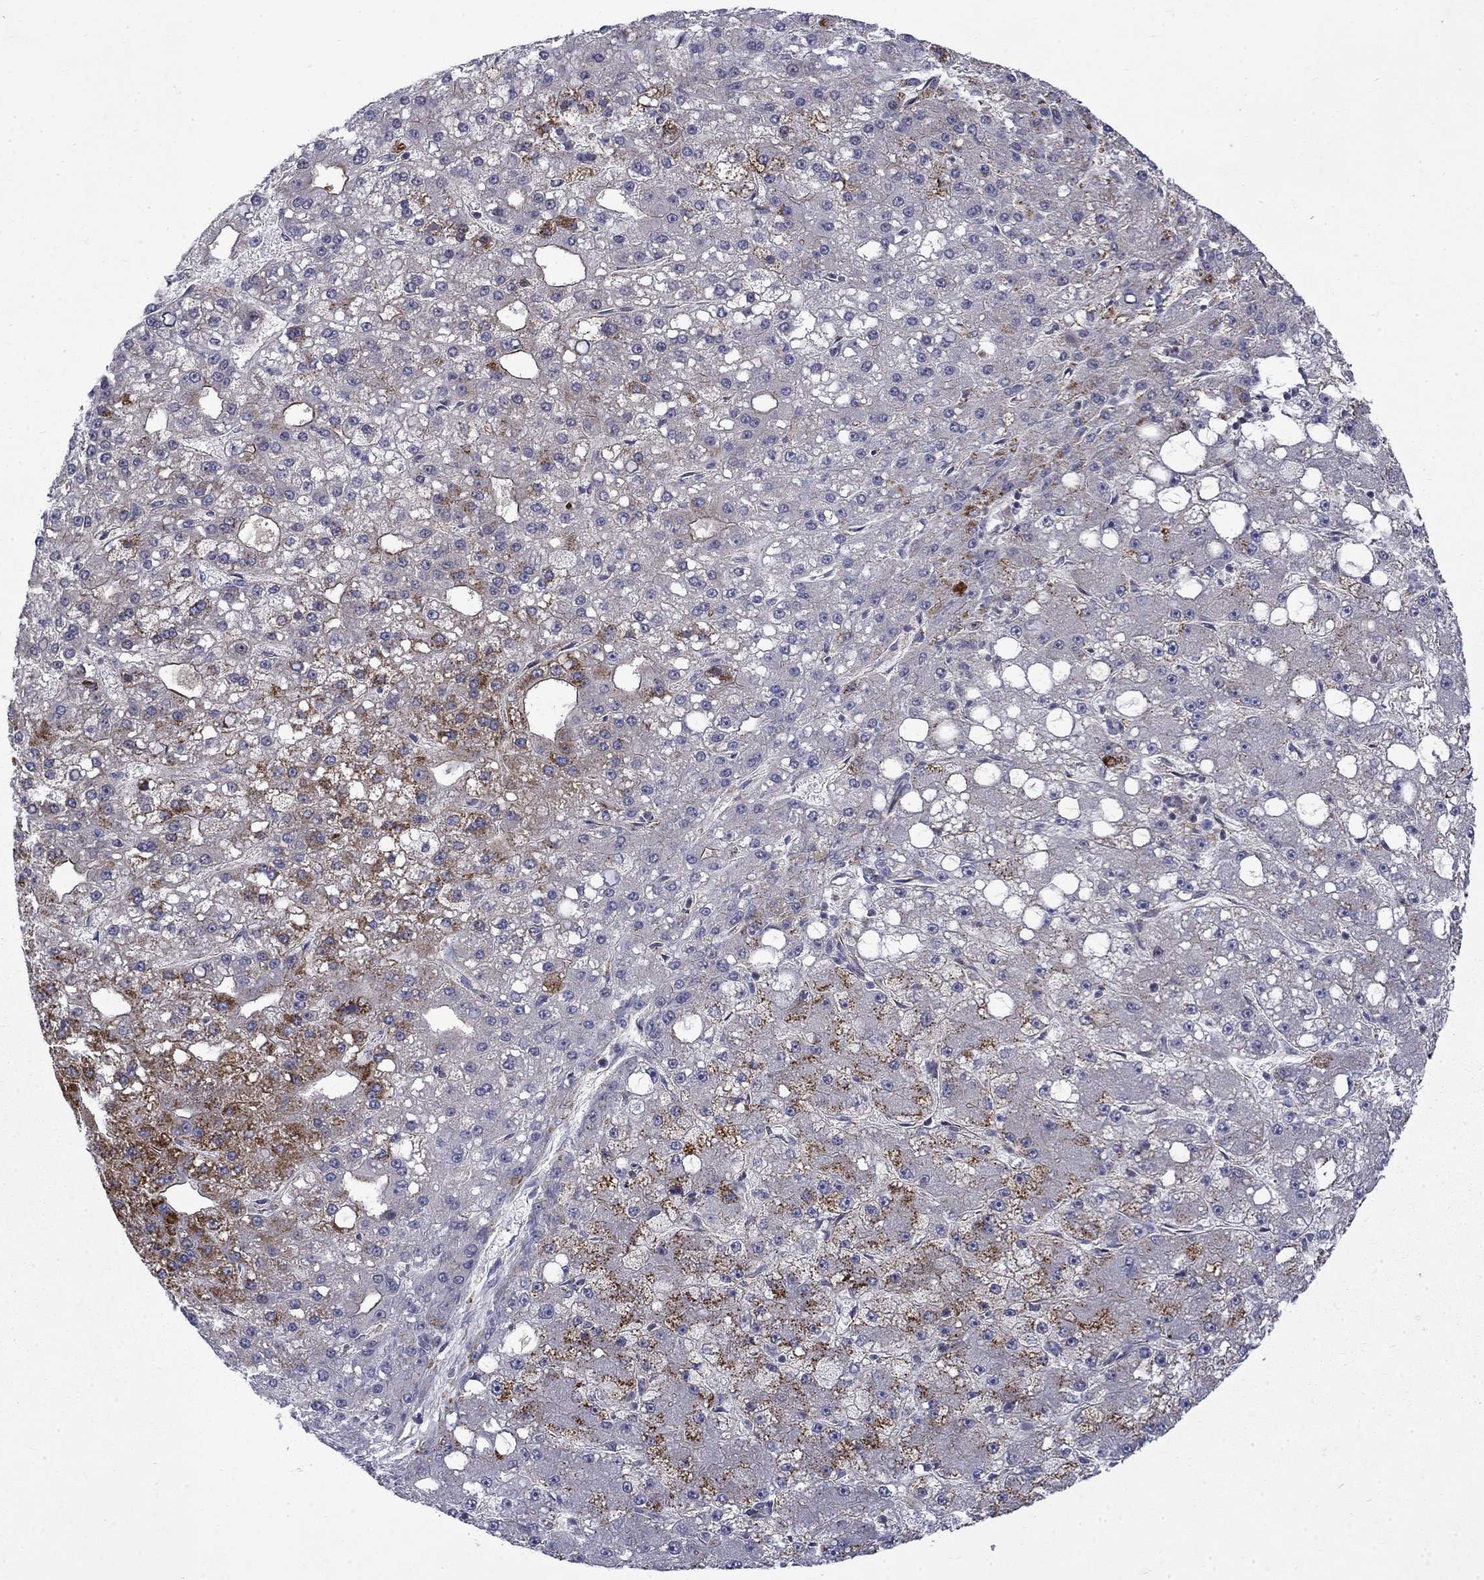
{"staining": {"intensity": "strong", "quantity": "<25%", "location": "cytoplasmic/membranous"}, "tissue": "liver cancer", "cell_type": "Tumor cells", "image_type": "cancer", "snomed": [{"axis": "morphology", "description": "Carcinoma, Hepatocellular, NOS"}, {"axis": "topography", "description": "Liver"}], "caption": "Immunohistochemistry image of neoplastic tissue: liver hepatocellular carcinoma stained using immunohistochemistry (IHC) demonstrates medium levels of strong protein expression localized specifically in the cytoplasmic/membranous of tumor cells, appearing as a cytoplasmic/membranous brown color.", "gene": "PCBP3", "patient": {"sex": "male", "age": 67}}